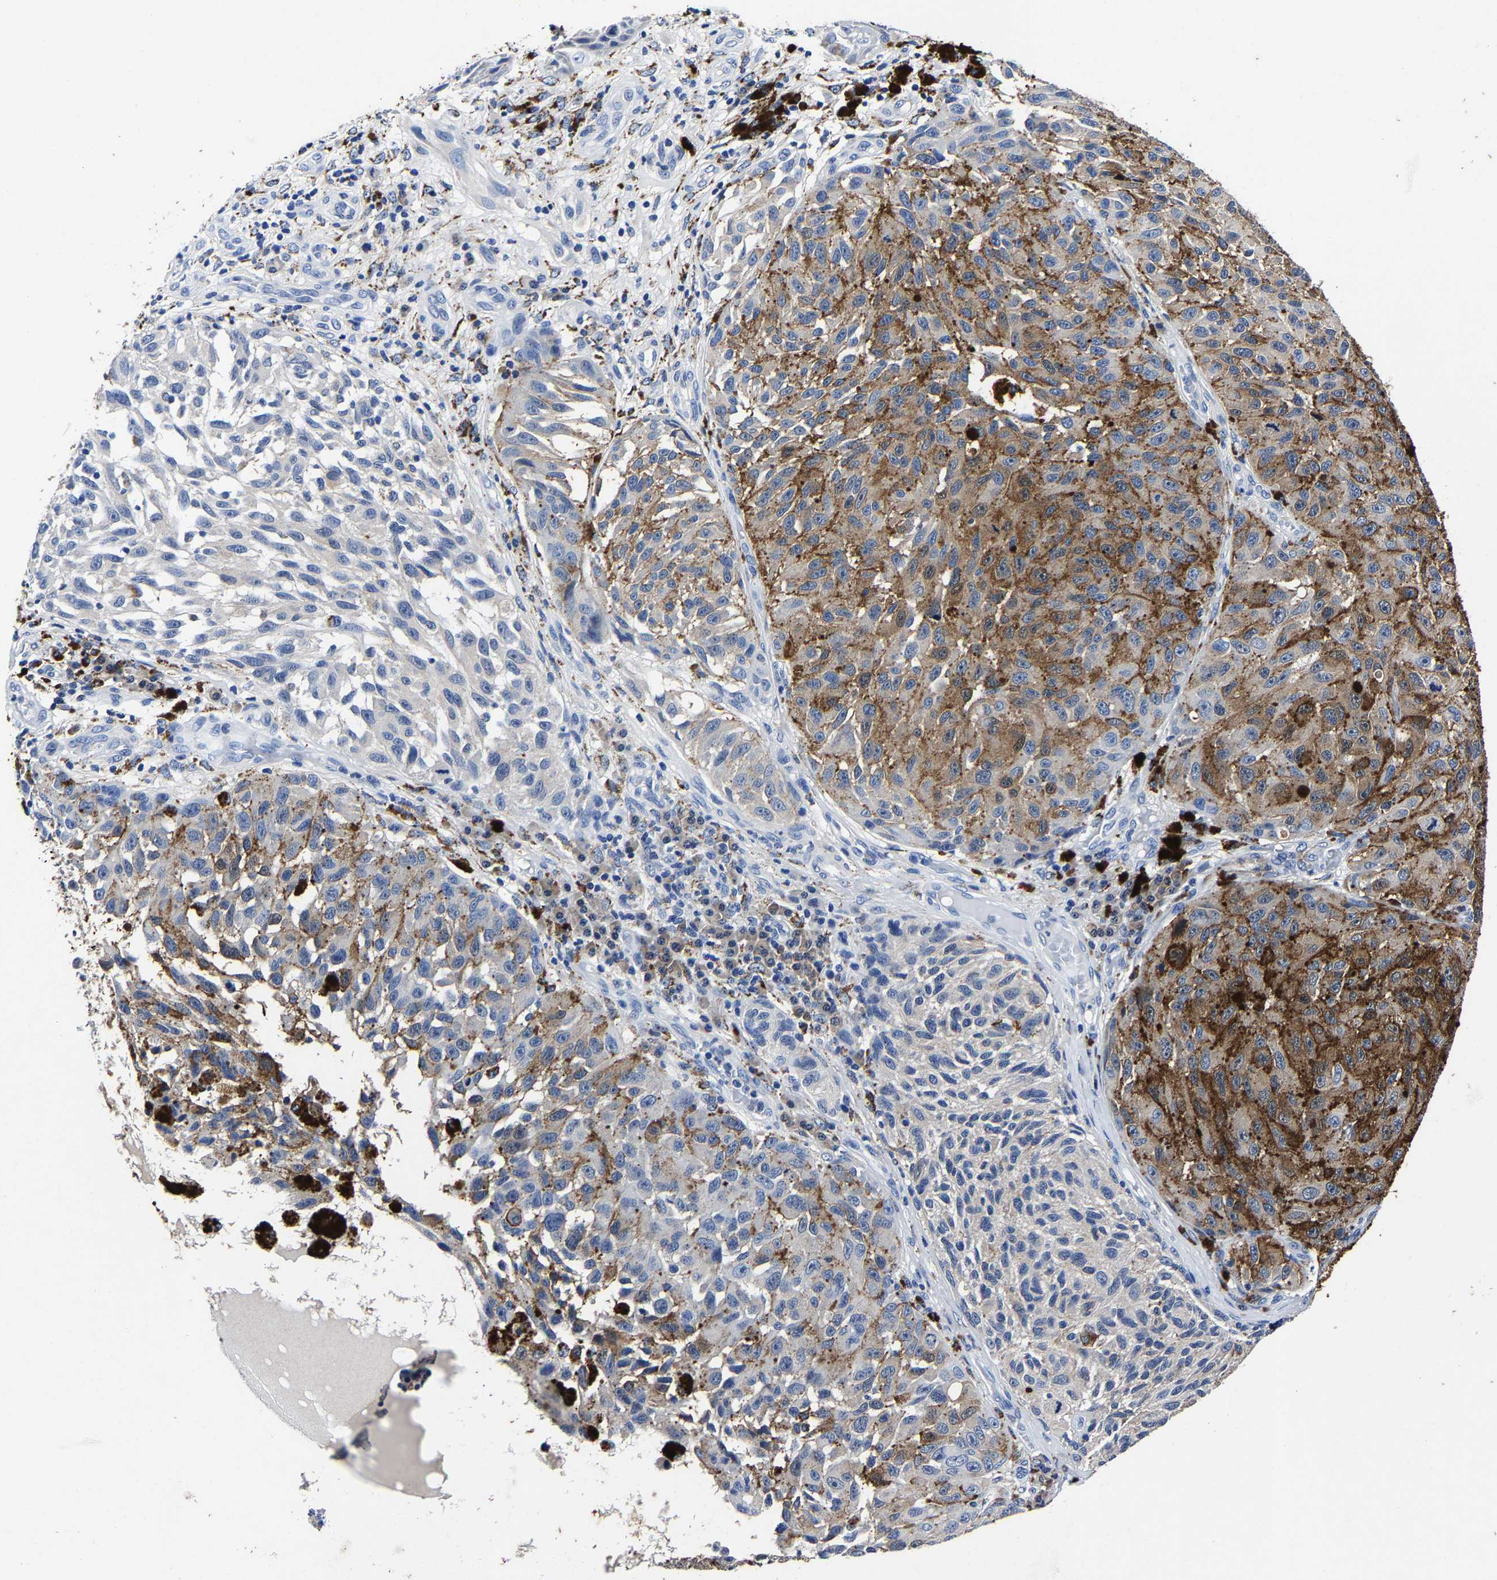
{"staining": {"intensity": "moderate", "quantity": "25%-75%", "location": "cytoplasmic/membranous"}, "tissue": "melanoma", "cell_type": "Tumor cells", "image_type": "cancer", "snomed": [{"axis": "morphology", "description": "Malignant melanoma, NOS"}, {"axis": "topography", "description": "Skin"}], "caption": "Moderate cytoplasmic/membranous protein positivity is present in about 25%-75% of tumor cells in malignant melanoma. (Brightfield microscopy of DAB IHC at high magnification).", "gene": "PSPH", "patient": {"sex": "female", "age": 73}}